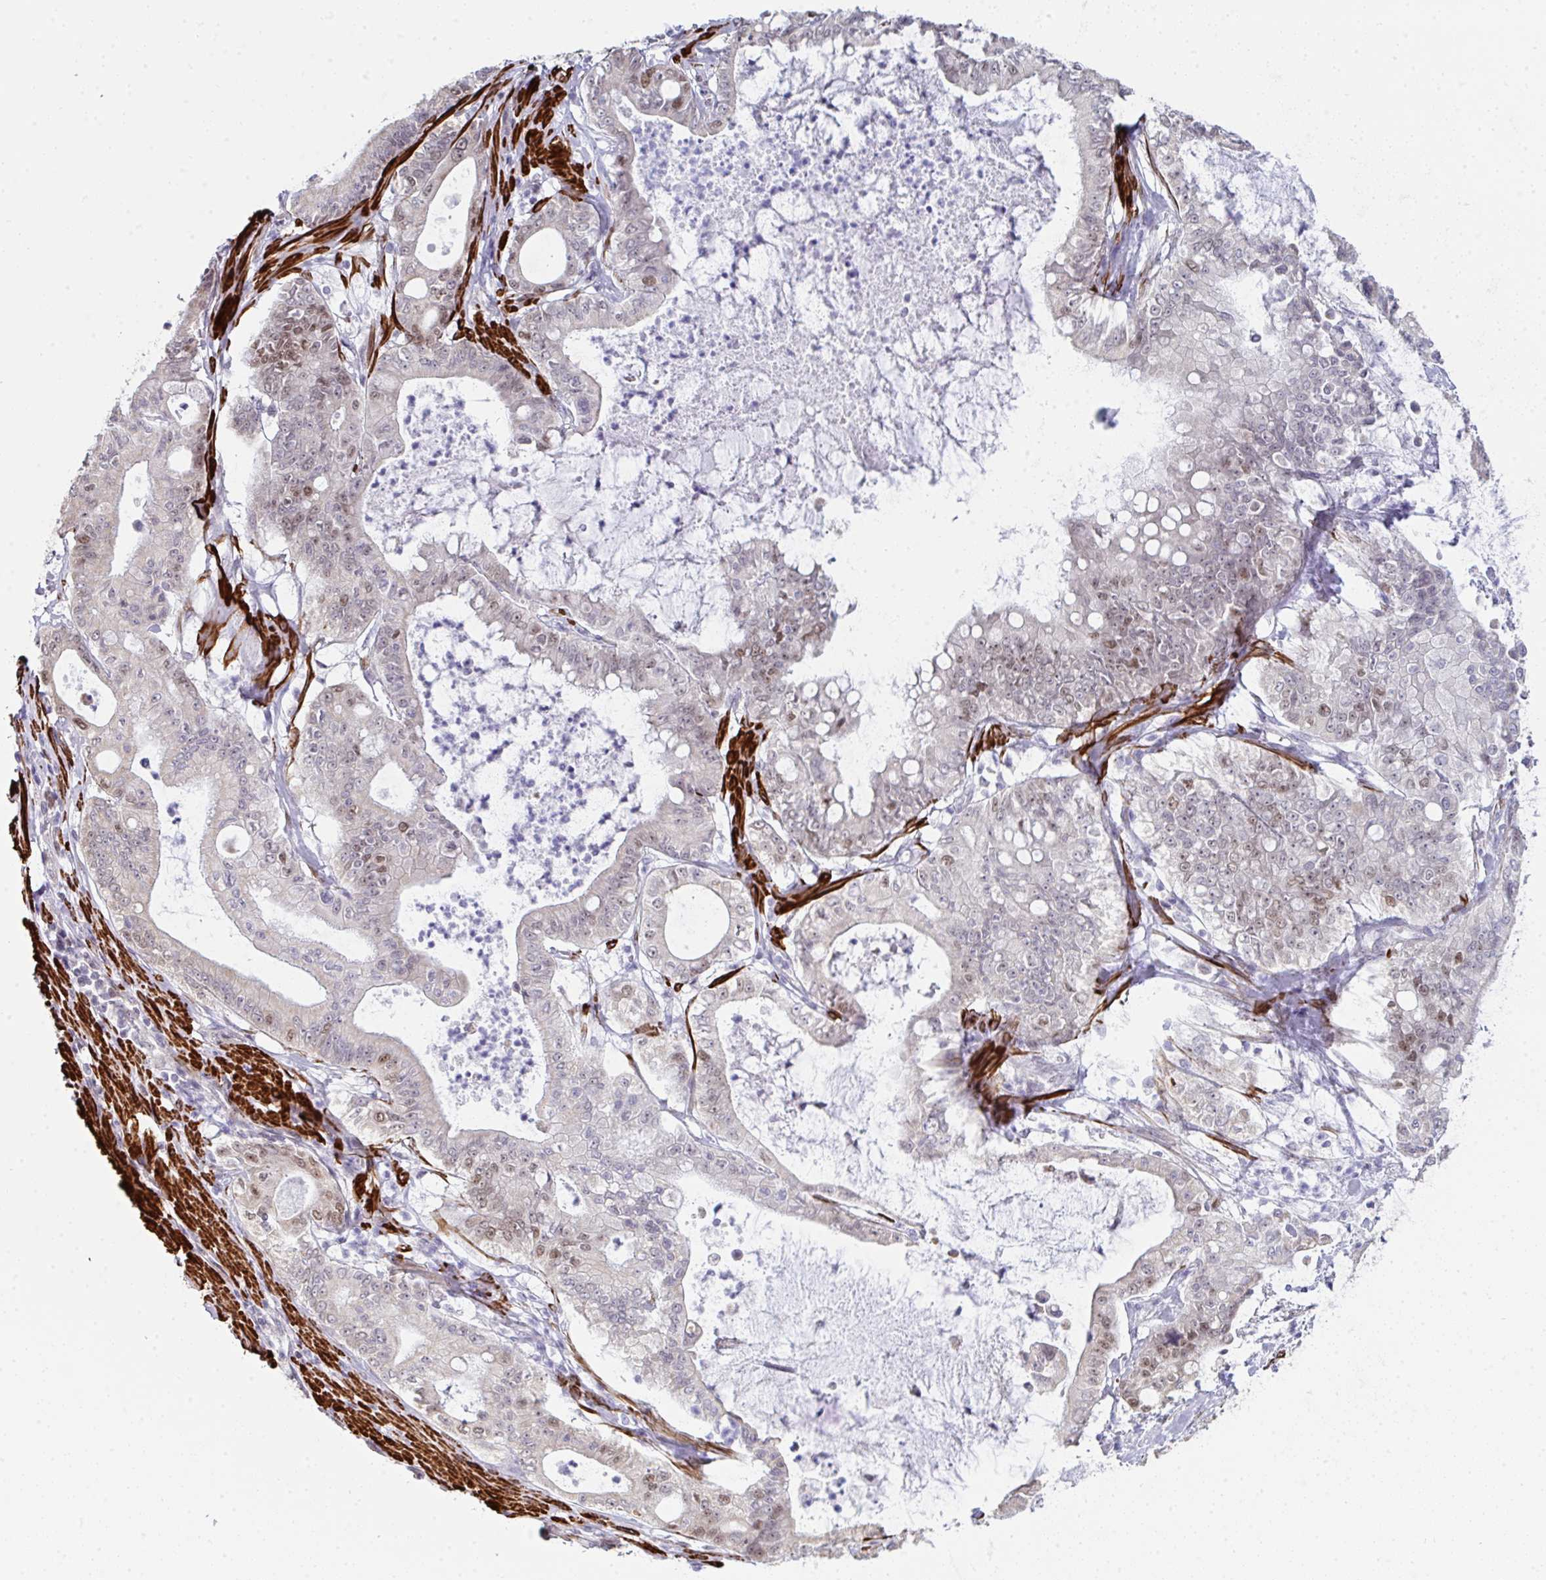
{"staining": {"intensity": "weak", "quantity": "25%-75%", "location": "nuclear"}, "tissue": "pancreatic cancer", "cell_type": "Tumor cells", "image_type": "cancer", "snomed": [{"axis": "morphology", "description": "Adenocarcinoma, NOS"}, {"axis": "topography", "description": "Pancreas"}], "caption": "Protein staining exhibits weak nuclear staining in about 25%-75% of tumor cells in pancreatic adenocarcinoma.", "gene": "GINS2", "patient": {"sex": "male", "age": 71}}